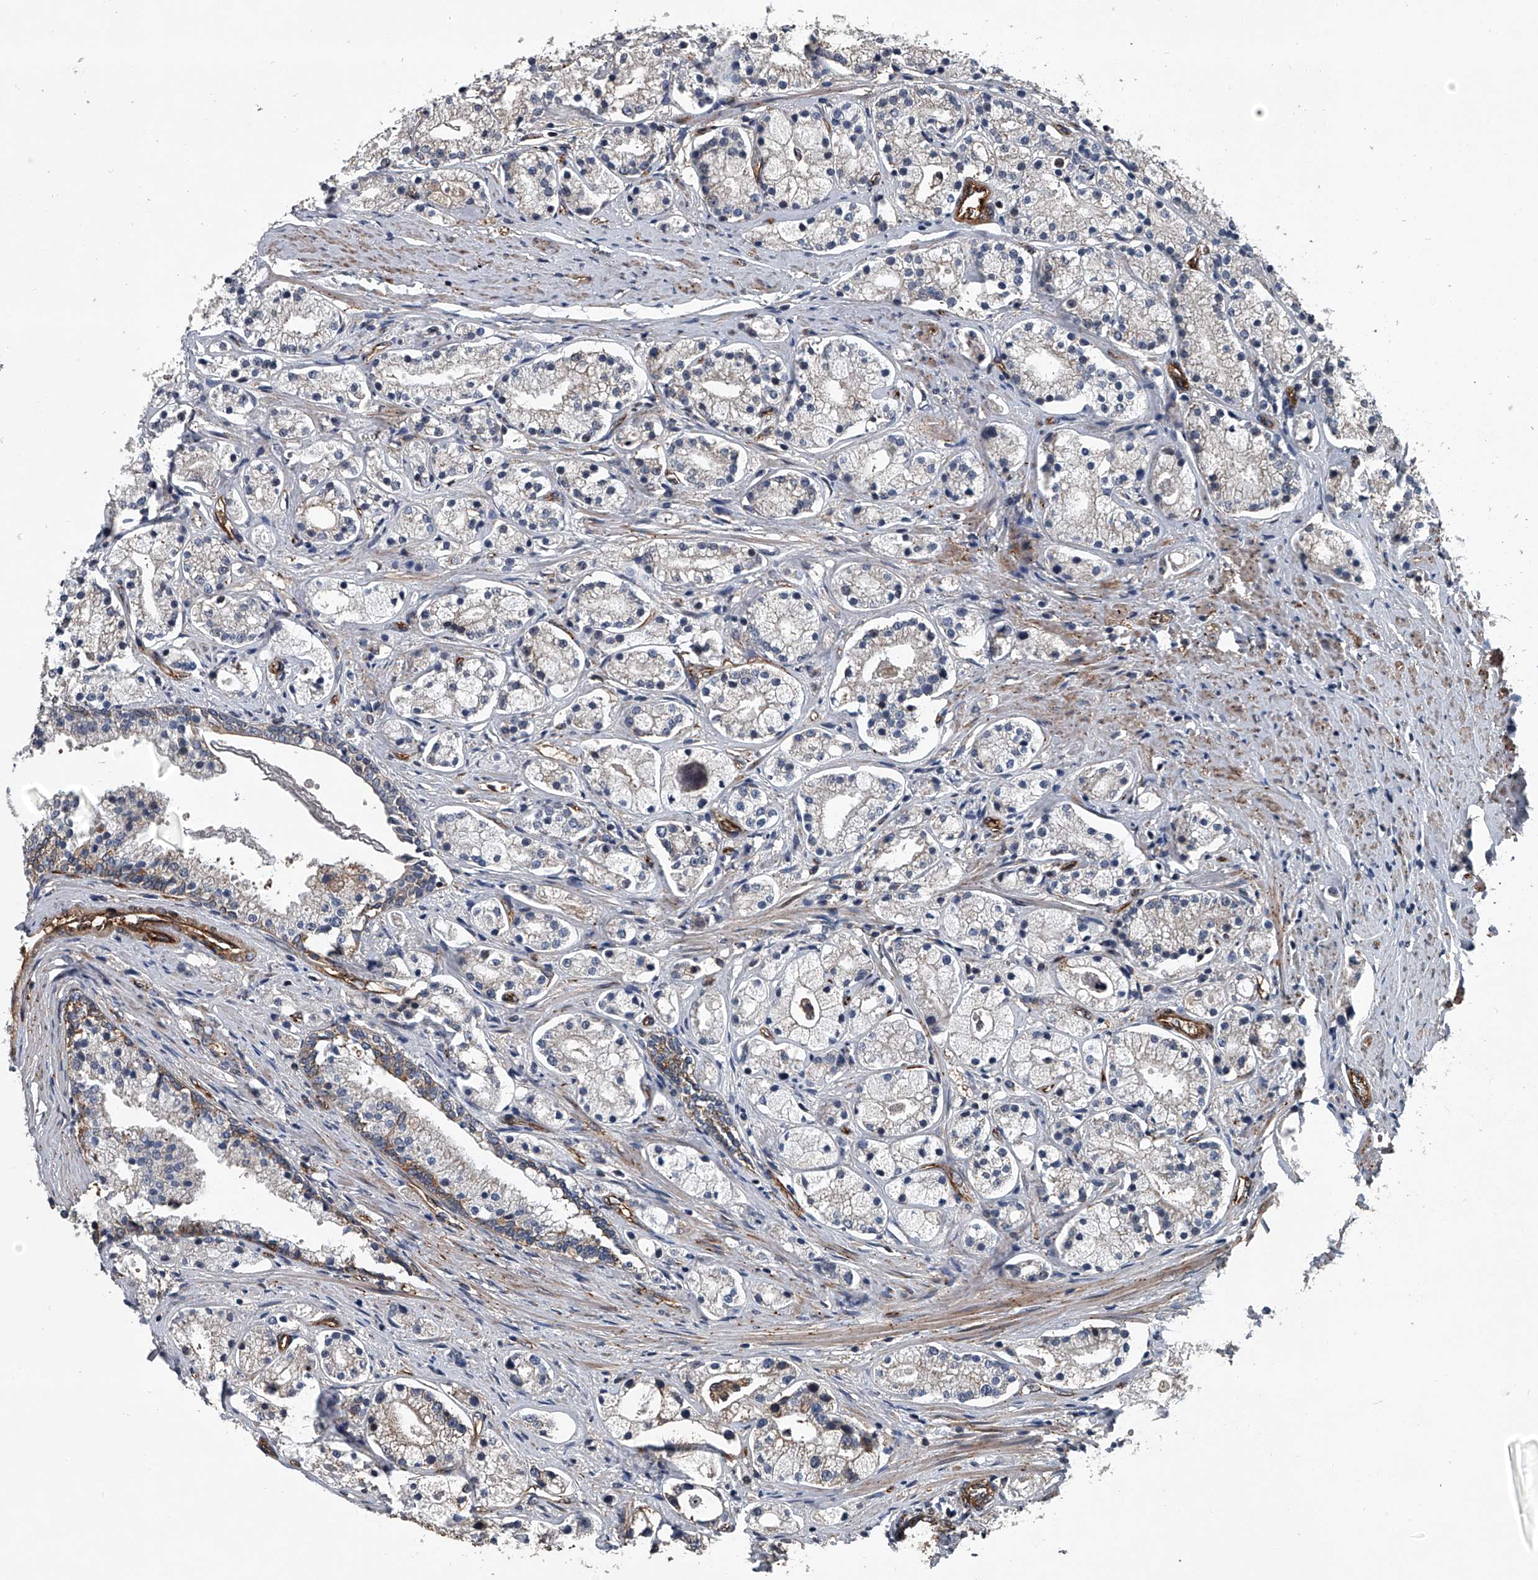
{"staining": {"intensity": "negative", "quantity": "none", "location": "none"}, "tissue": "prostate cancer", "cell_type": "Tumor cells", "image_type": "cancer", "snomed": [{"axis": "morphology", "description": "Adenocarcinoma, High grade"}, {"axis": "topography", "description": "Prostate"}], "caption": "Immunohistochemistry (IHC) micrograph of human high-grade adenocarcinoma (prostate) stained for a protein (brown), which shows no positivity in tumor cells. (DAB (3,3'-diaminobenzidine) IHC visualized using brightfield microscopy, high magnification).", "gene": "LDLRAD2", "patient": {"sex": "male", "age": 69}}